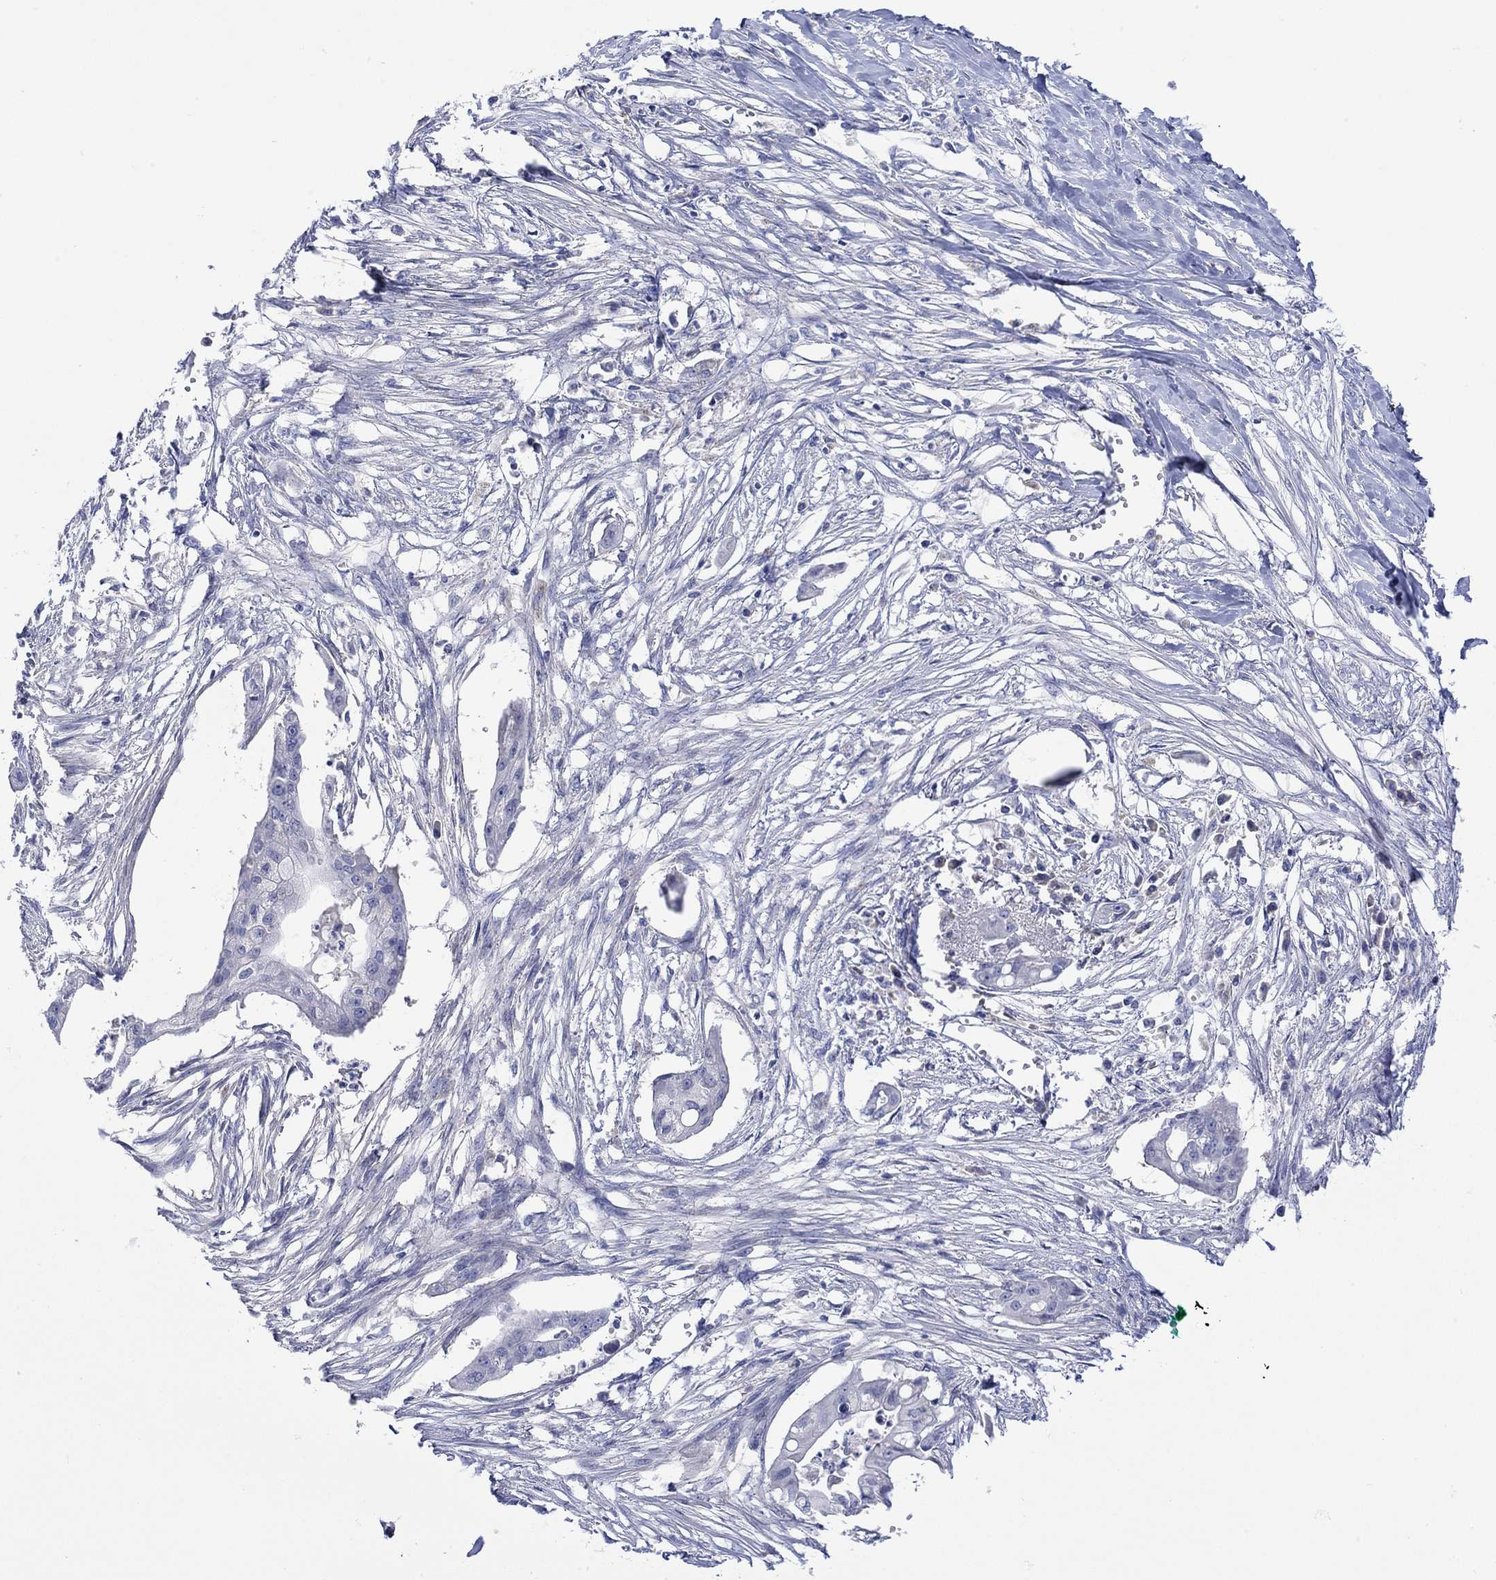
{"staining": {"intensity": "negative", "quantity": "none", "location": "none"}, "tissue": "pancreatic cancer", "cell_type": "Tumor cells", "image_type": "cancer", "snomed": [{"axis": "morphology", "description": "Normal tissue, NOS"}, {"axis": "morphology", "description": "Adenocarcinoma, NOS"}, {"axis": "topography", "description": "Pancreas"}], "caption": "Tumor cells show no significant staining in adenocarcinoma (pancreatic).", "gene": "MSI1", "patient": {"sex": "female", "age": 58}}